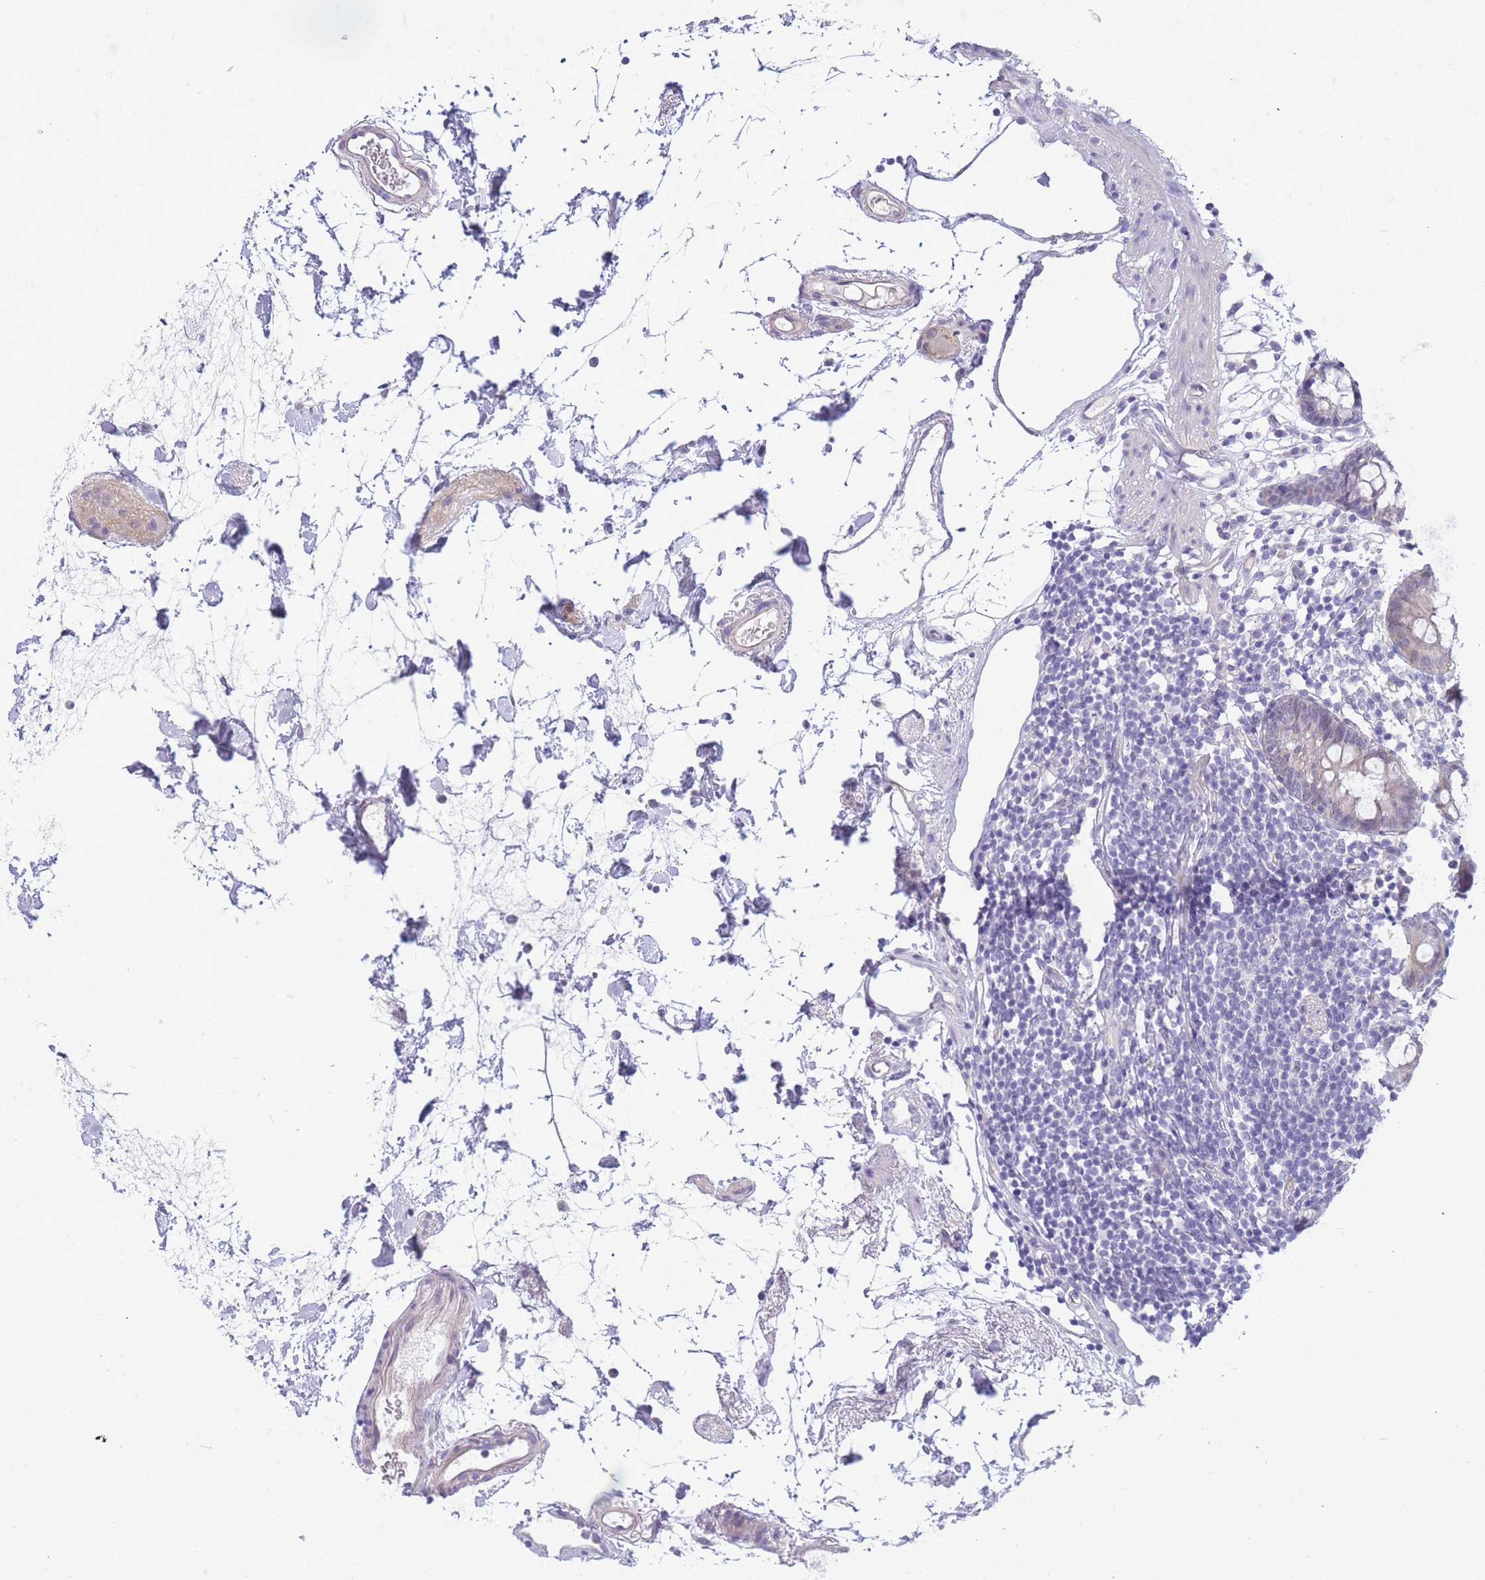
{"staining": {"intensity": "negative", "quantity": "none", "location": "none"}, "tissue": "colon", "cell_type": "Endothelial cells", "image_type": "normal", "snomed": [{"axis": "morphology", "description": "Normal tissue, NOS"}, {"axis": "topography", "description": "Colon"}], "caption": "The image reveals no staining of endothelial cells in benign colon.", "gene": "PRR23A", "patient": {"sex": "female", "age": 84}}